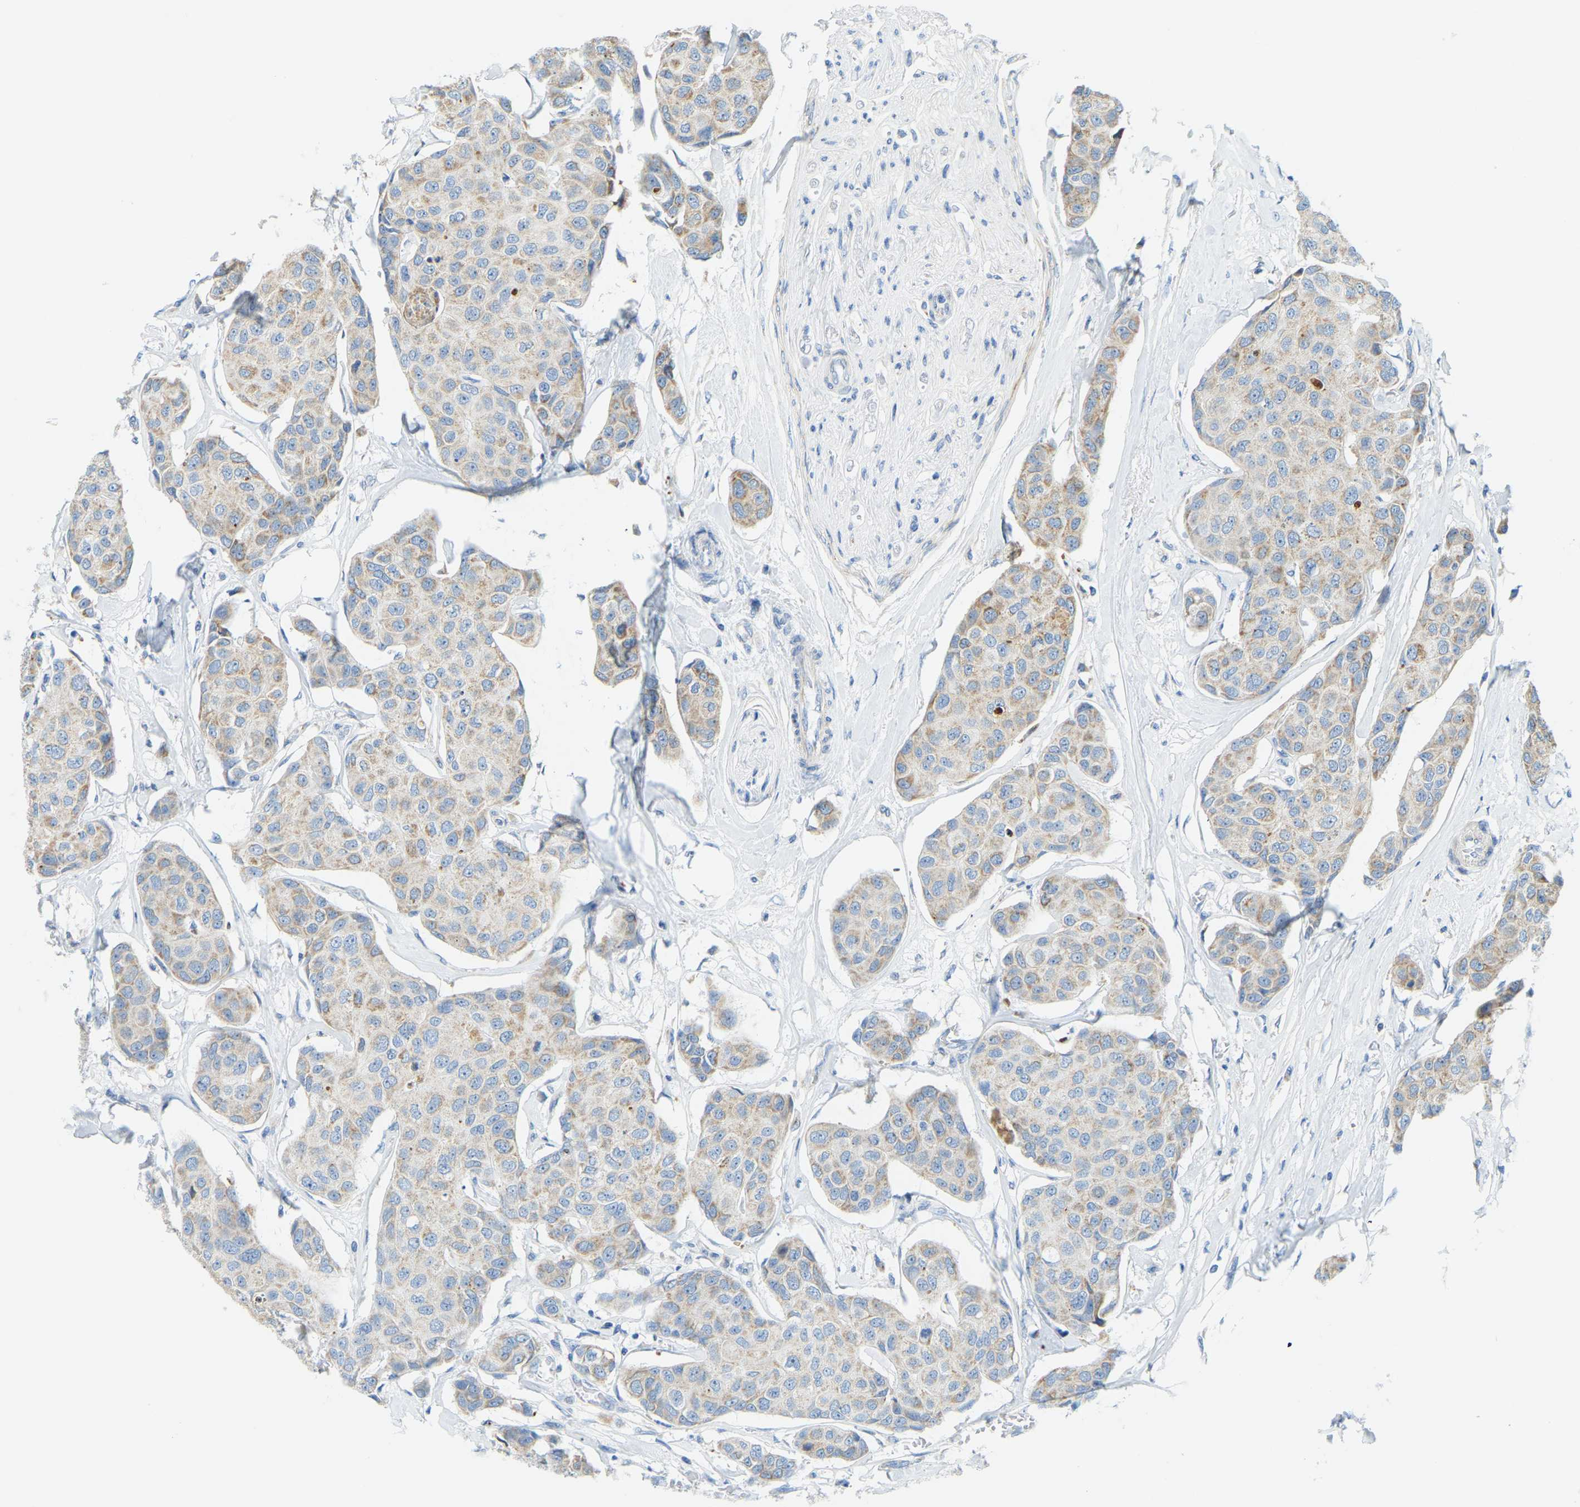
{"staining": {"intensity": "weak", "quantity": "25%-75%", "location": "cytoplasmic/membranous"}, "tissue": "breast cancer", "cell_type": "Tumor cells", "image_type": "cancer", "snomed": [{"axis": "morphology", "description": "Duct carcinoma"}, {"axis": "topography", "description": "Breast"}], "caption": "A low amount of weak cytoplasmic/membranous positivity is appreciated in about 25%-75% of tumor cells in breast cancer (infiltrating ductal carcinoma) tissue.", "gene": "GDA", "patient": {"sex": "female", "age": 80}}